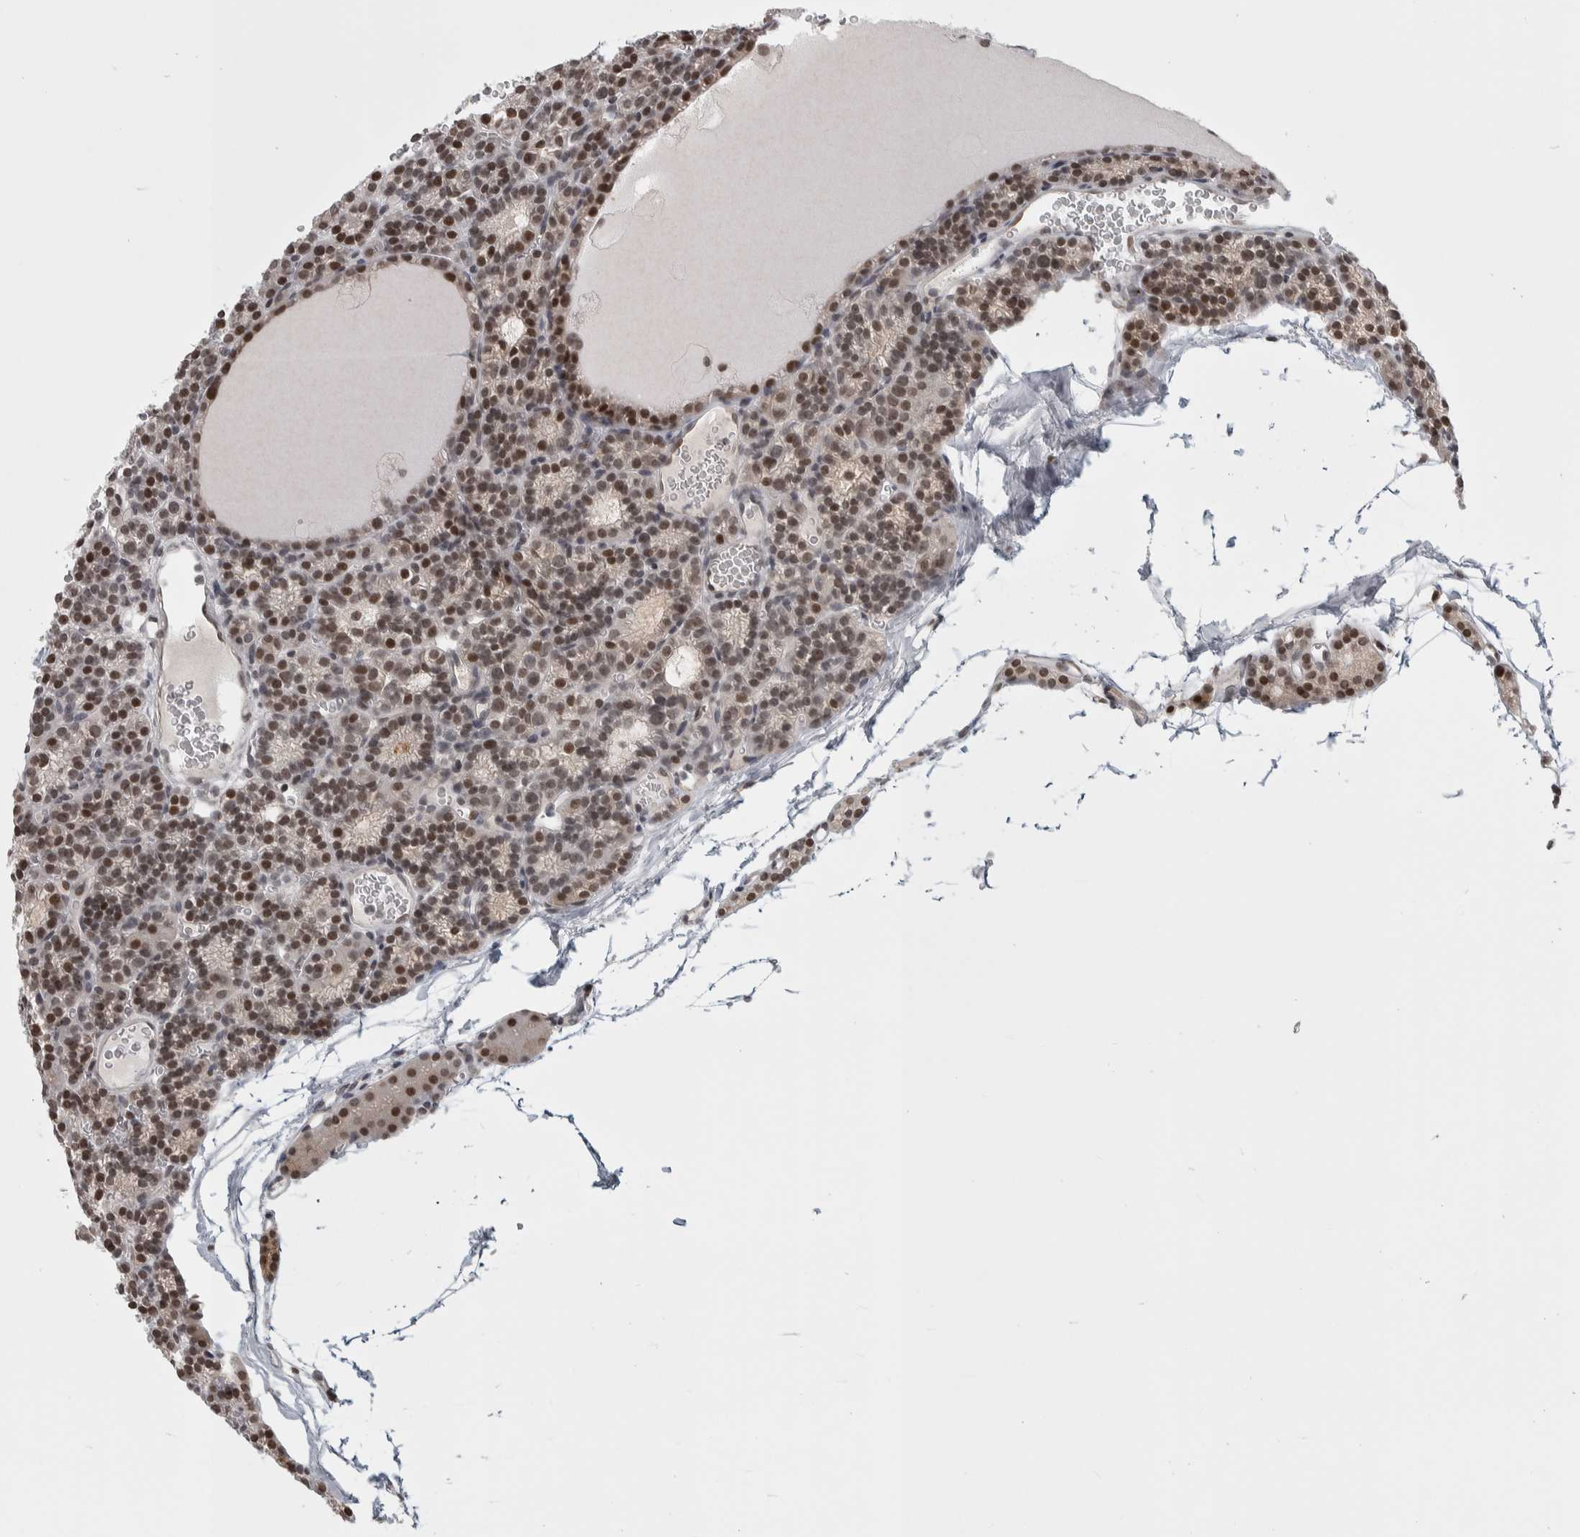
{"staining": {"intensity": "moderate", "quantity": ">75%", "location": "nuclear"}, "tissue": "parathyroid gland", "cell_type": "Glandular cells", "image_type": "normal", "snomed": [{"axis": "morphology", "description": "Normal tissue, NOS"}, {"axis": "morphology", "description": "Adenoma, NOS"}, {"axis": "topography", "description": "Parathyroid gland"}], "caption": "A medium amount of moderate nuclear positivity is present in about >75% of glandular cells in benign parathyroid gland.", "gene": "ZSCAN21", "patient": {"sex": "female", "age": 58}}